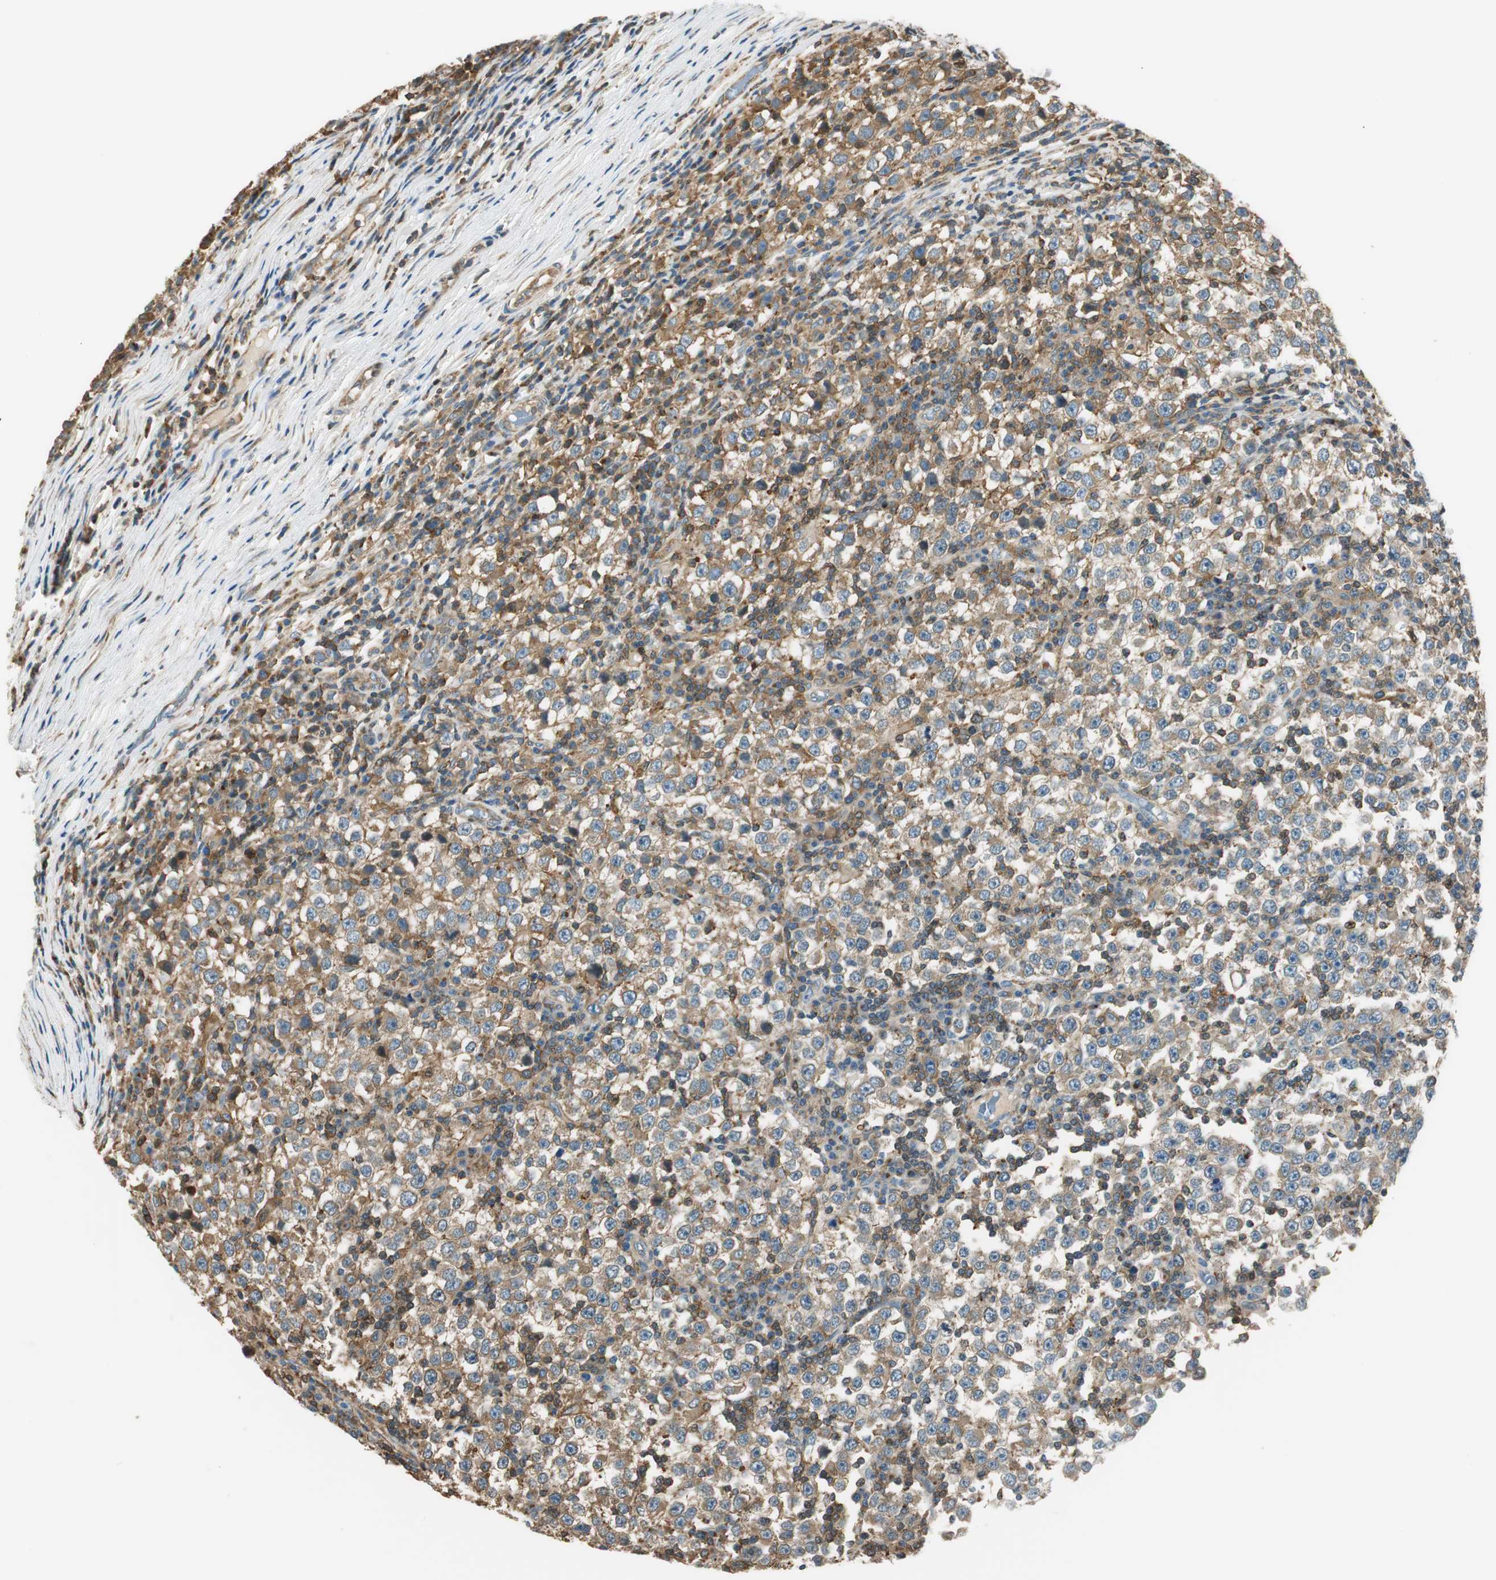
{"staining": {"intensity": "moderate", "quantity": ">75%", "location": "cytoplasmic/membranous"}, "tissue": "testis cancer", "cell_type": "Tumor cells", "image_type": "cancer", "snomed": [{"axis": "morphology", "description": "Seminoma, NOS"}, {"axis": "topography", "description": "Testis"}], "caption": "A high-resolution photomicrograph shows IHC staining of seminoma (testis), which reveals moderate cytoplasmic/membranous expression in about >75% of tumor cells. Ihc stains the protein in brown and the nuclei are stained blue.", "gene": "PI4K2B", "patient": {"sex": "male", "age": 65}}